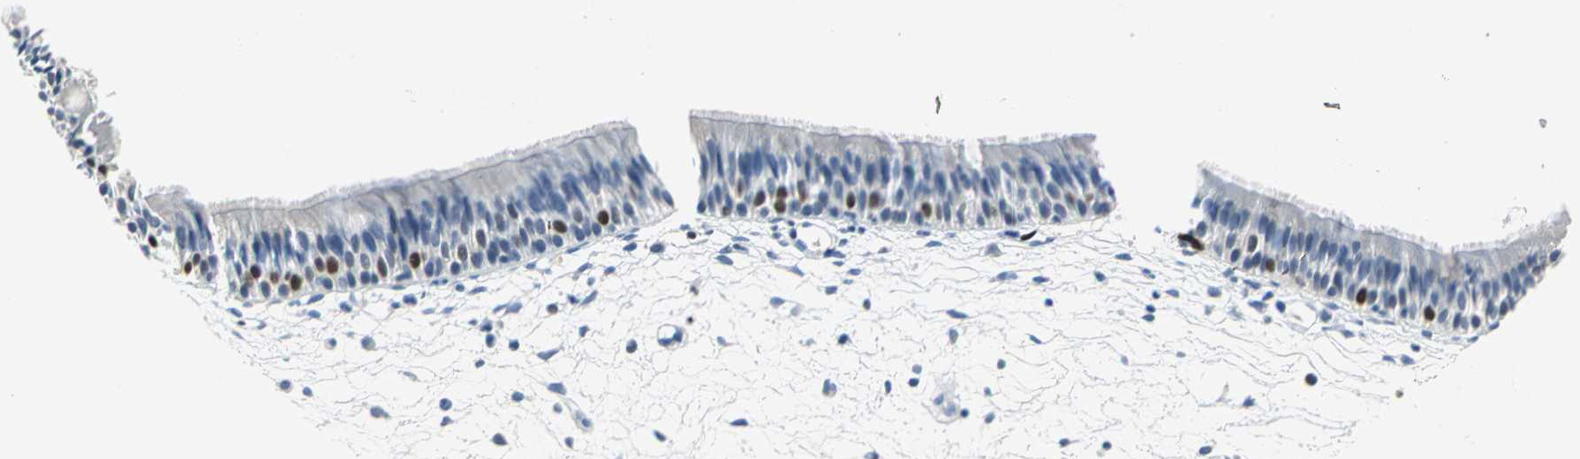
{"staining": {"intensity": "strong", "quantity": "<25%", "location": "nuclear"}, "tissue": "nasopharynx", "cell_type": "Respiratory epithelial cells", "image_type": "normal", "snomed": [{"axis": "morphology", "description": "Normal tissue, NOS"}, {"axis": "topography", "description": "Nasopharynx"}], "caption": "Immunohistochemistry (IHC) of unremarkable nasopharynx demonstrates medium levels of strong nuclear expression in about <25% of respiratory epithelial cells. The protein of interest is shown in brown color, while the nuclei are stained blue.", "gene": "MCM4", "patient": {"sex": "female", "age": 54}}